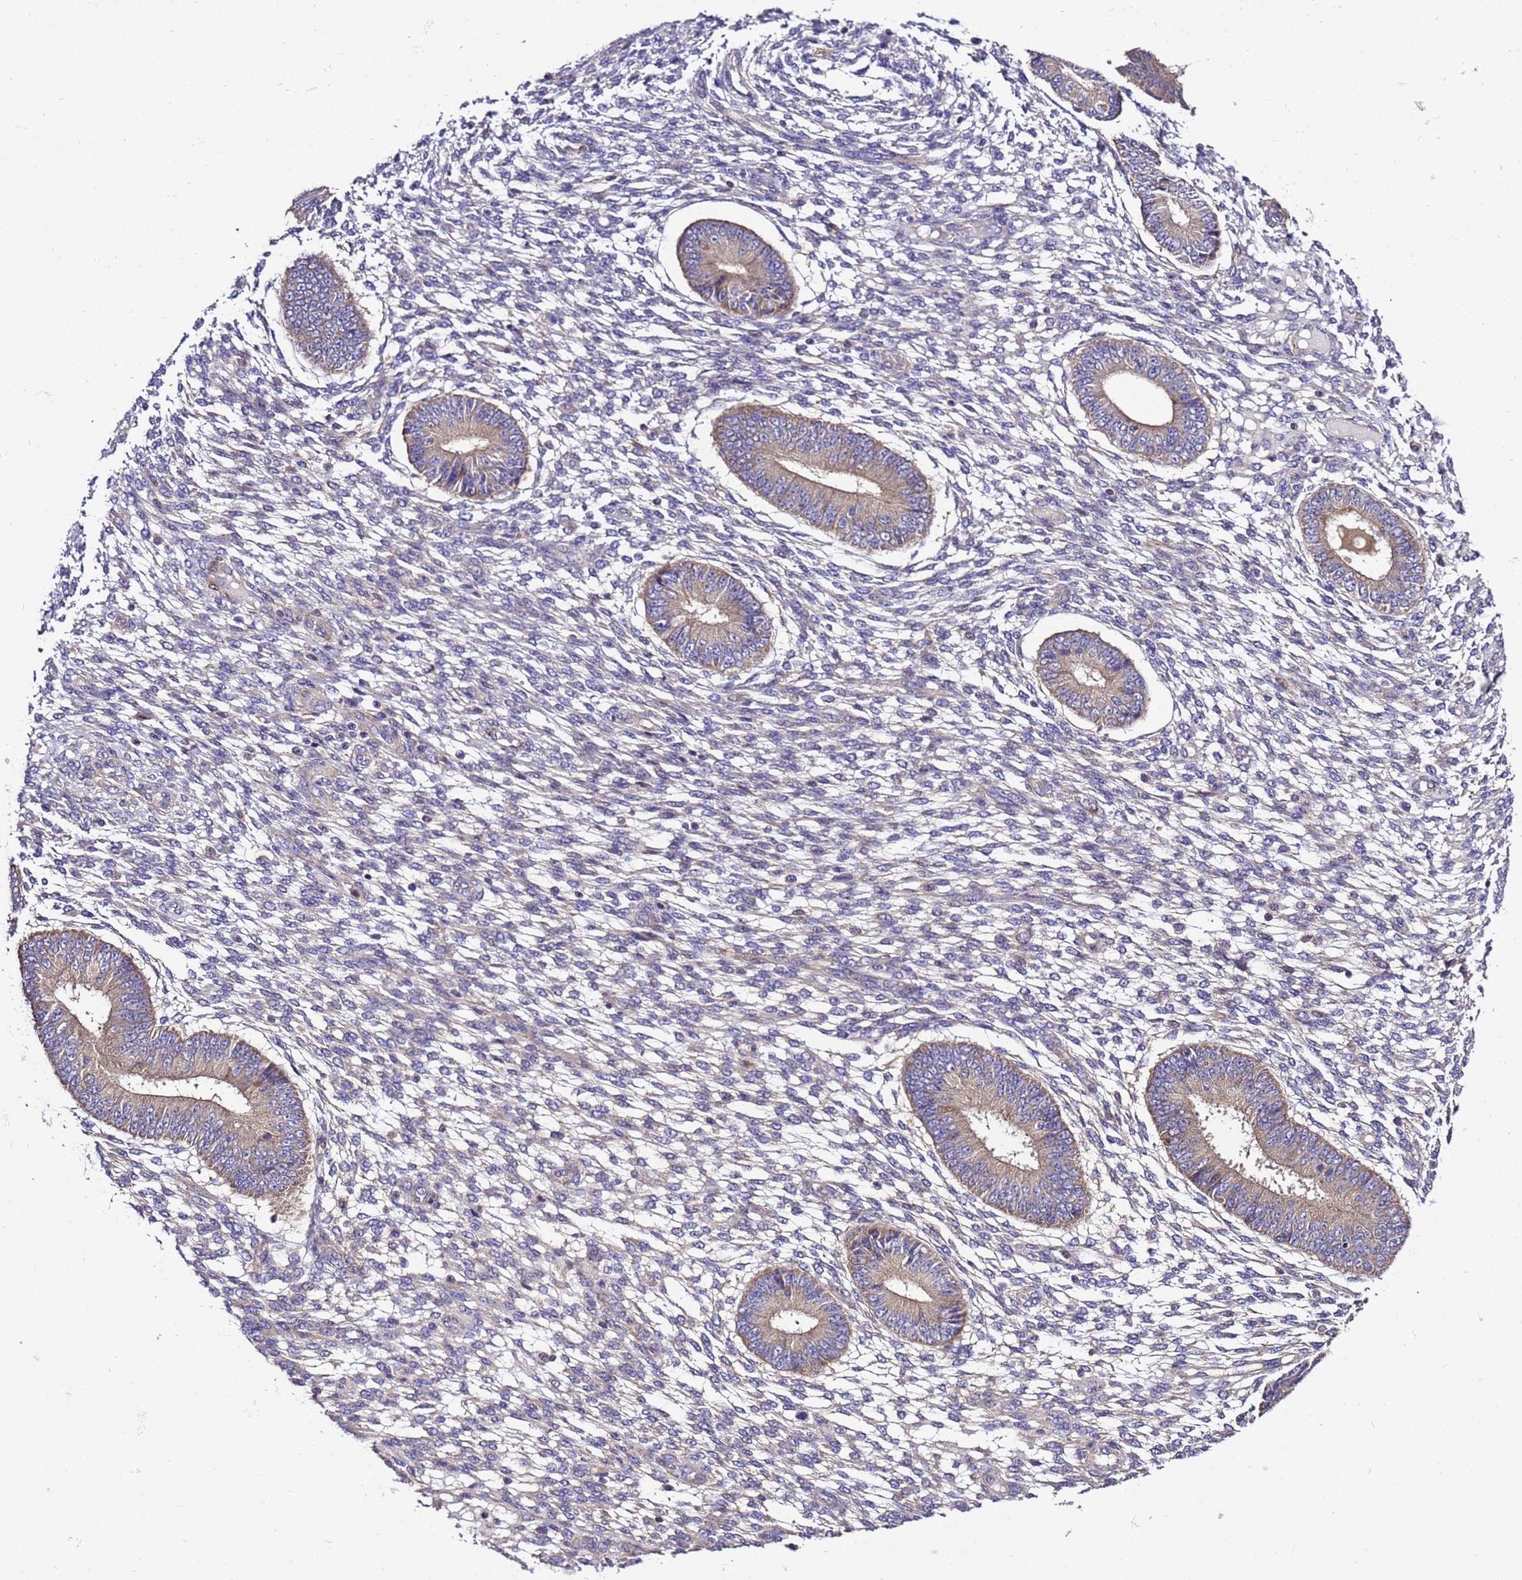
{"staining": {"intensity": "negative", "quantity": "none", "location": "none"}, "tissue": "endometrium", "cell_type": "Cells in endometrial stroma", "image_type": "normal", "snomed": [{"axis": "morphology", "description": "Normal tissue, NOS"}, {"axis": "topography", "description": "Endometrium"}], "caption": "IHC histopathology image of benign endometrium: human endometrium stained with DAB exhibits no significant protein staining in cells in endometrial stroma. The staining was performed using DAB (3,3'-diaminobenzidine) to visualize the protein expression in brown, while the nuclei were stained in blue with hematoxylin (Magnification: 20x).", "gene": "ZNF417", "patient": {"sex": "female", "age": 49}}